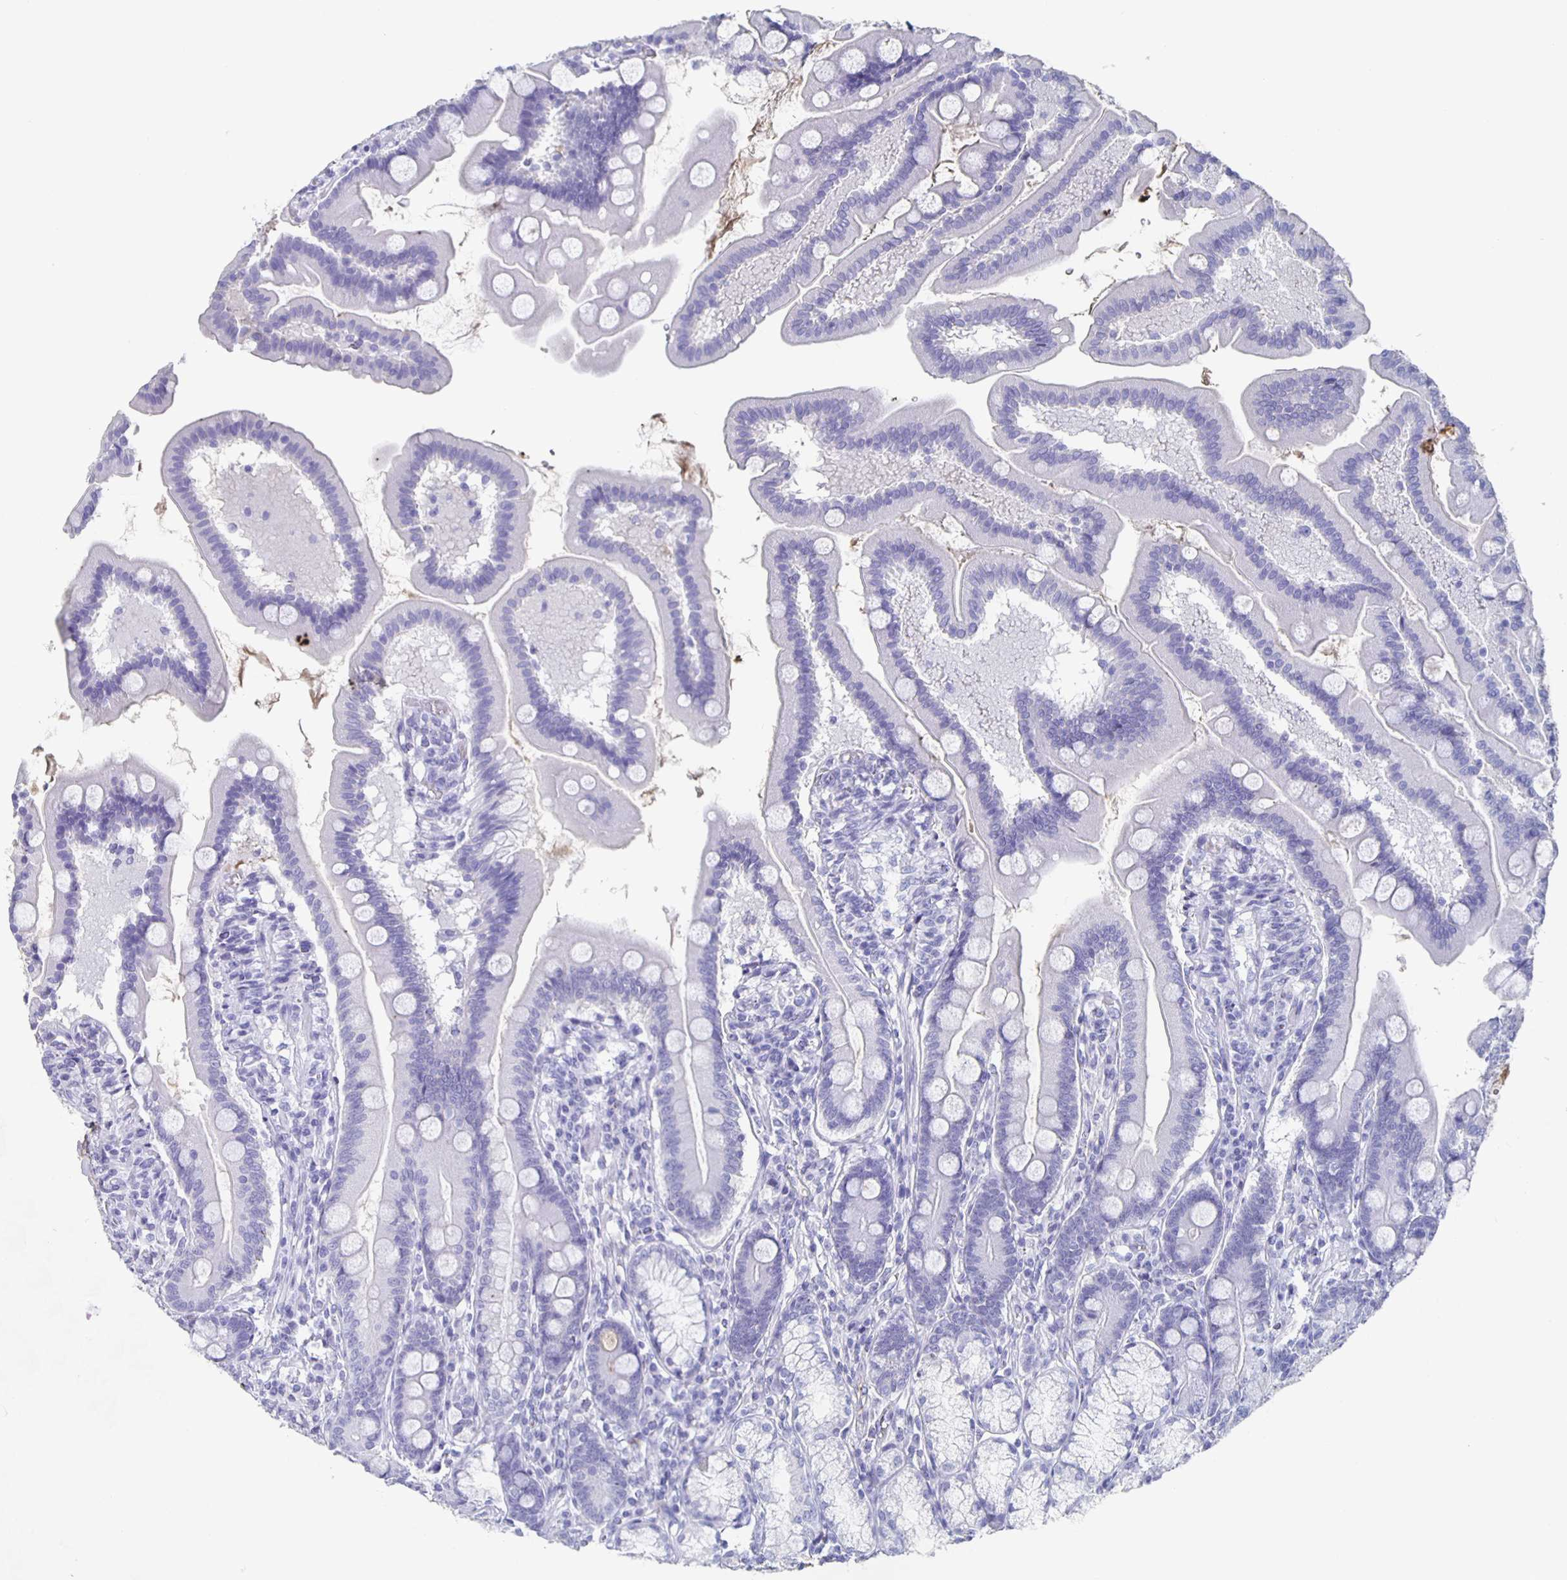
{"staining": {"intensity": "negative", "quantity": "none", "location": "none"}, "tissue": "duodenum", "cell_type": "Glandular cells", "image_type": "normal", "snomed": [{"axis": "morphology", "description": "Normal tissue, NOS"}, {"axis": "topography", "description": "Duodenum"}], "caption": "Duodenum stained for a protein using immunohistochemistry shows no expression glandular cells.", "gene": "FGA", "patient": {"sex": "female", "age": 67}}